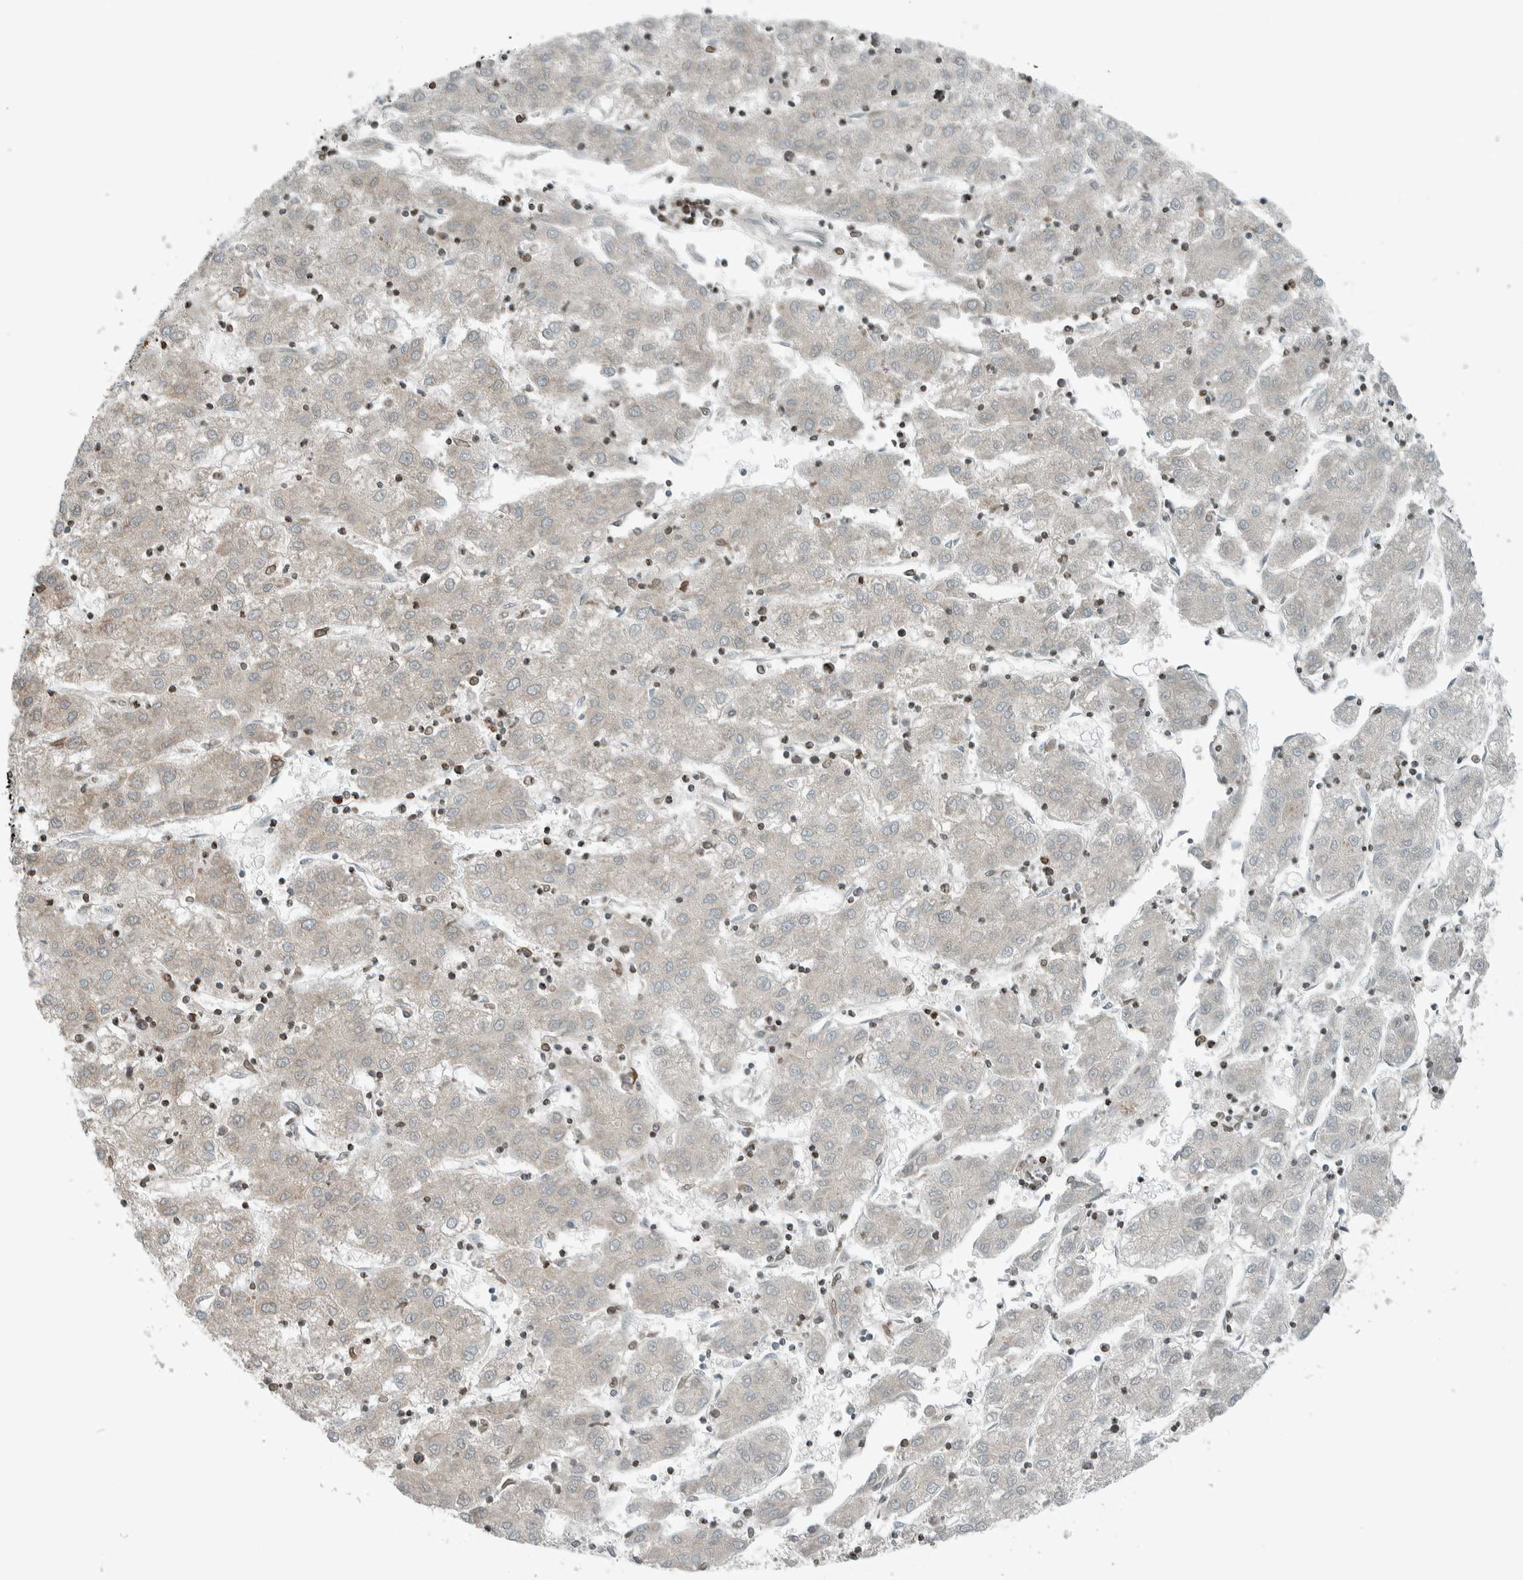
{"staining": {"intensity": "negative", "quantity": "none", "location": "none"}, "tissue": "liver cancer", "cell_type": "Tumor cells", "image_type": "cancer", "snomed": [{"axis": "morphology", "description": "Carcinoma, Hepatocellular, NOS"}, {"axis": "topography", "description": "Liver"}], "caption": "Micrograph shows no significant protein staining in tumor cells of liver cancer (hepatocellular carcinoma).", "gene": "SEL1L", "patient": {"sex": "male", "age": 72}}